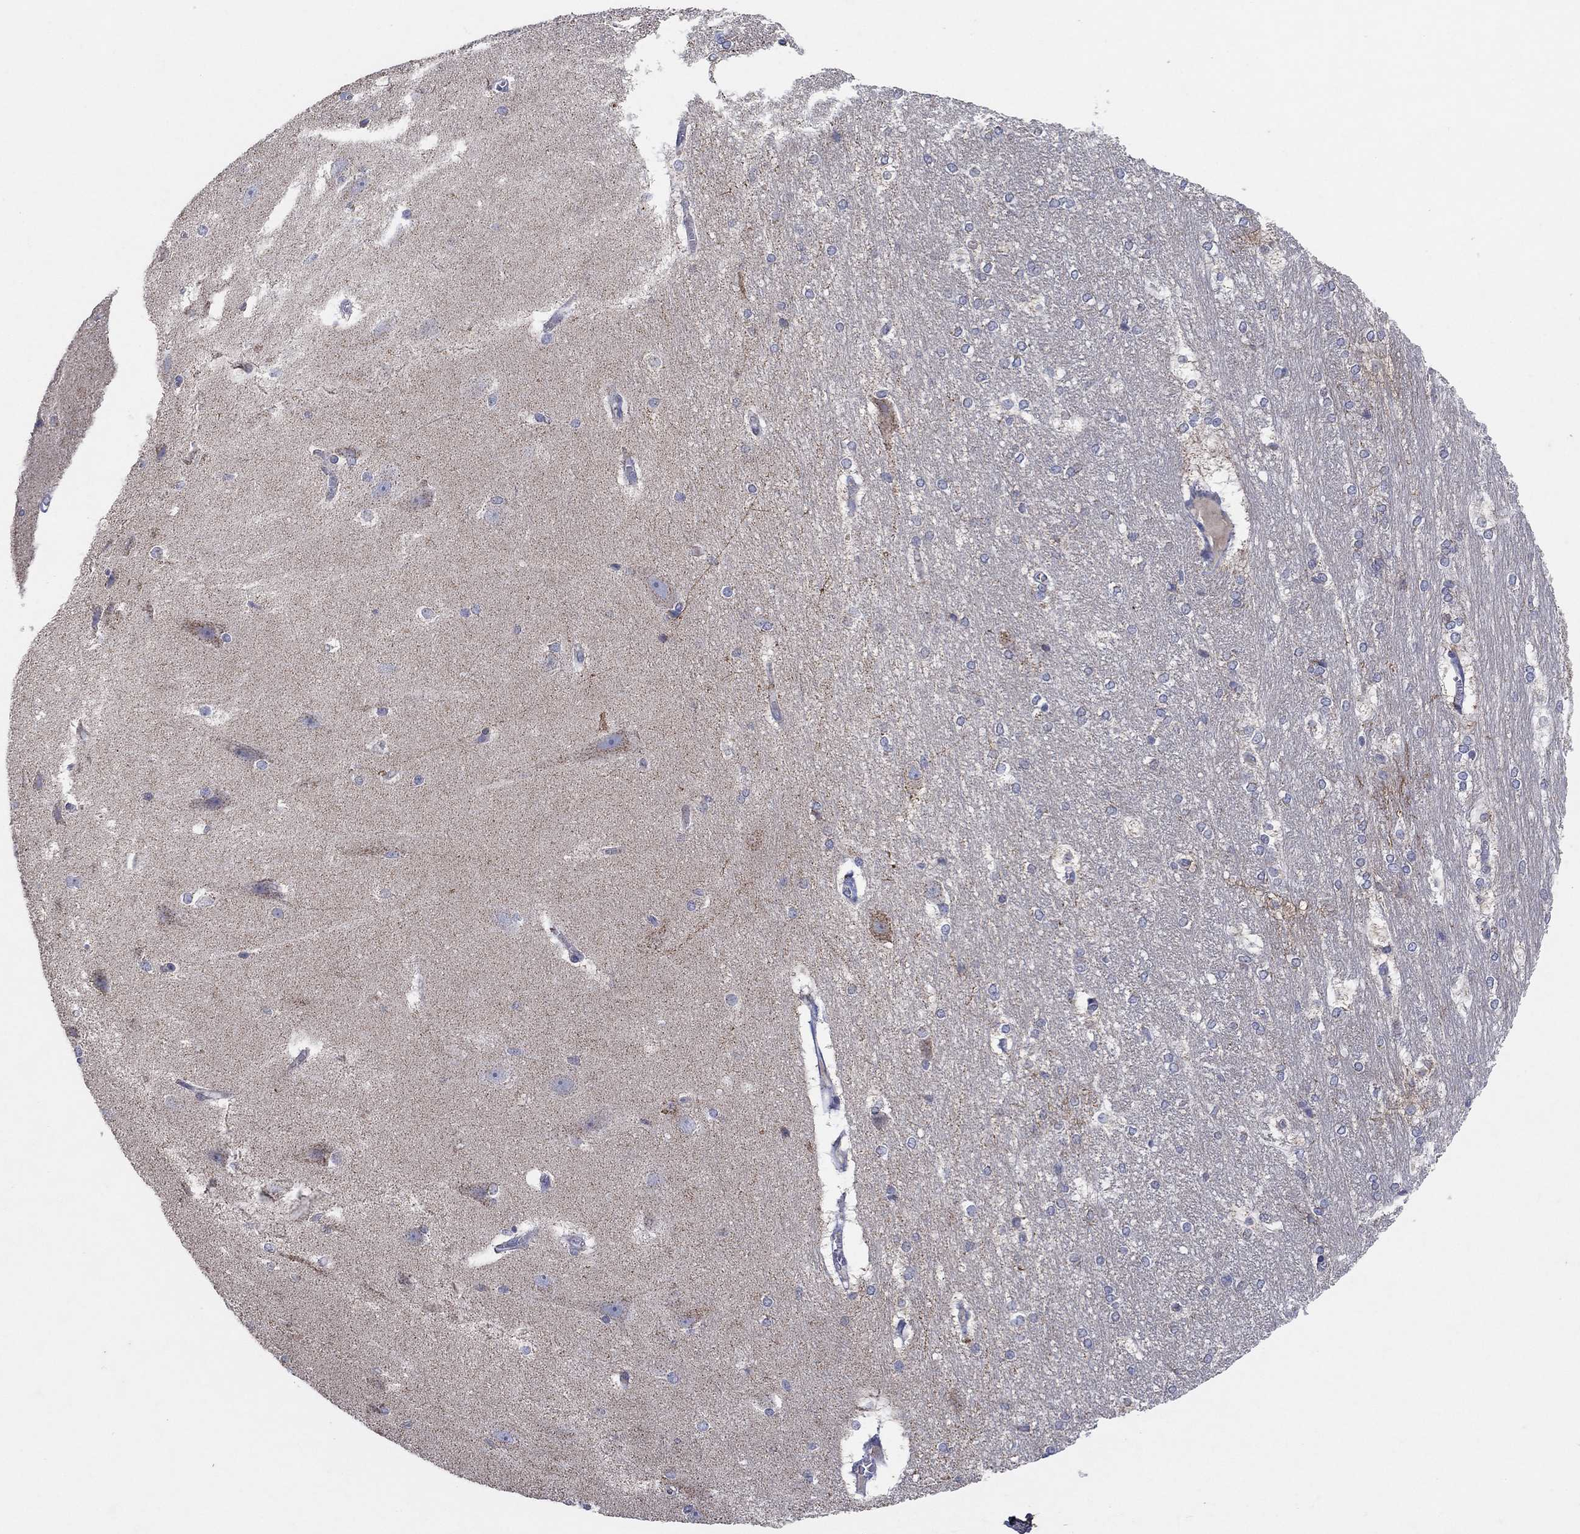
{"staining": {"intensity": "negative", "quantity": "none", "location": "none"}, "tissue": "hippocampus", "cell_type": "Glial cells", "image_type": "normal", "snomed": [{"axis": "morphology", "description": "Normal tissue, NOS"}, {"axis": "topography", "description": "Cerebral cortex"}, {"axis": "topography", "description": "Hippocampus"}], "caption": "High power microscopy photomicrograph of an immunohistochemistry (IHC) image of unremarkable hippocampus, revealing no significant positivity in glial cells.", "gene": "C9orf85", "patient": {"sex": "female", "age": 19}}